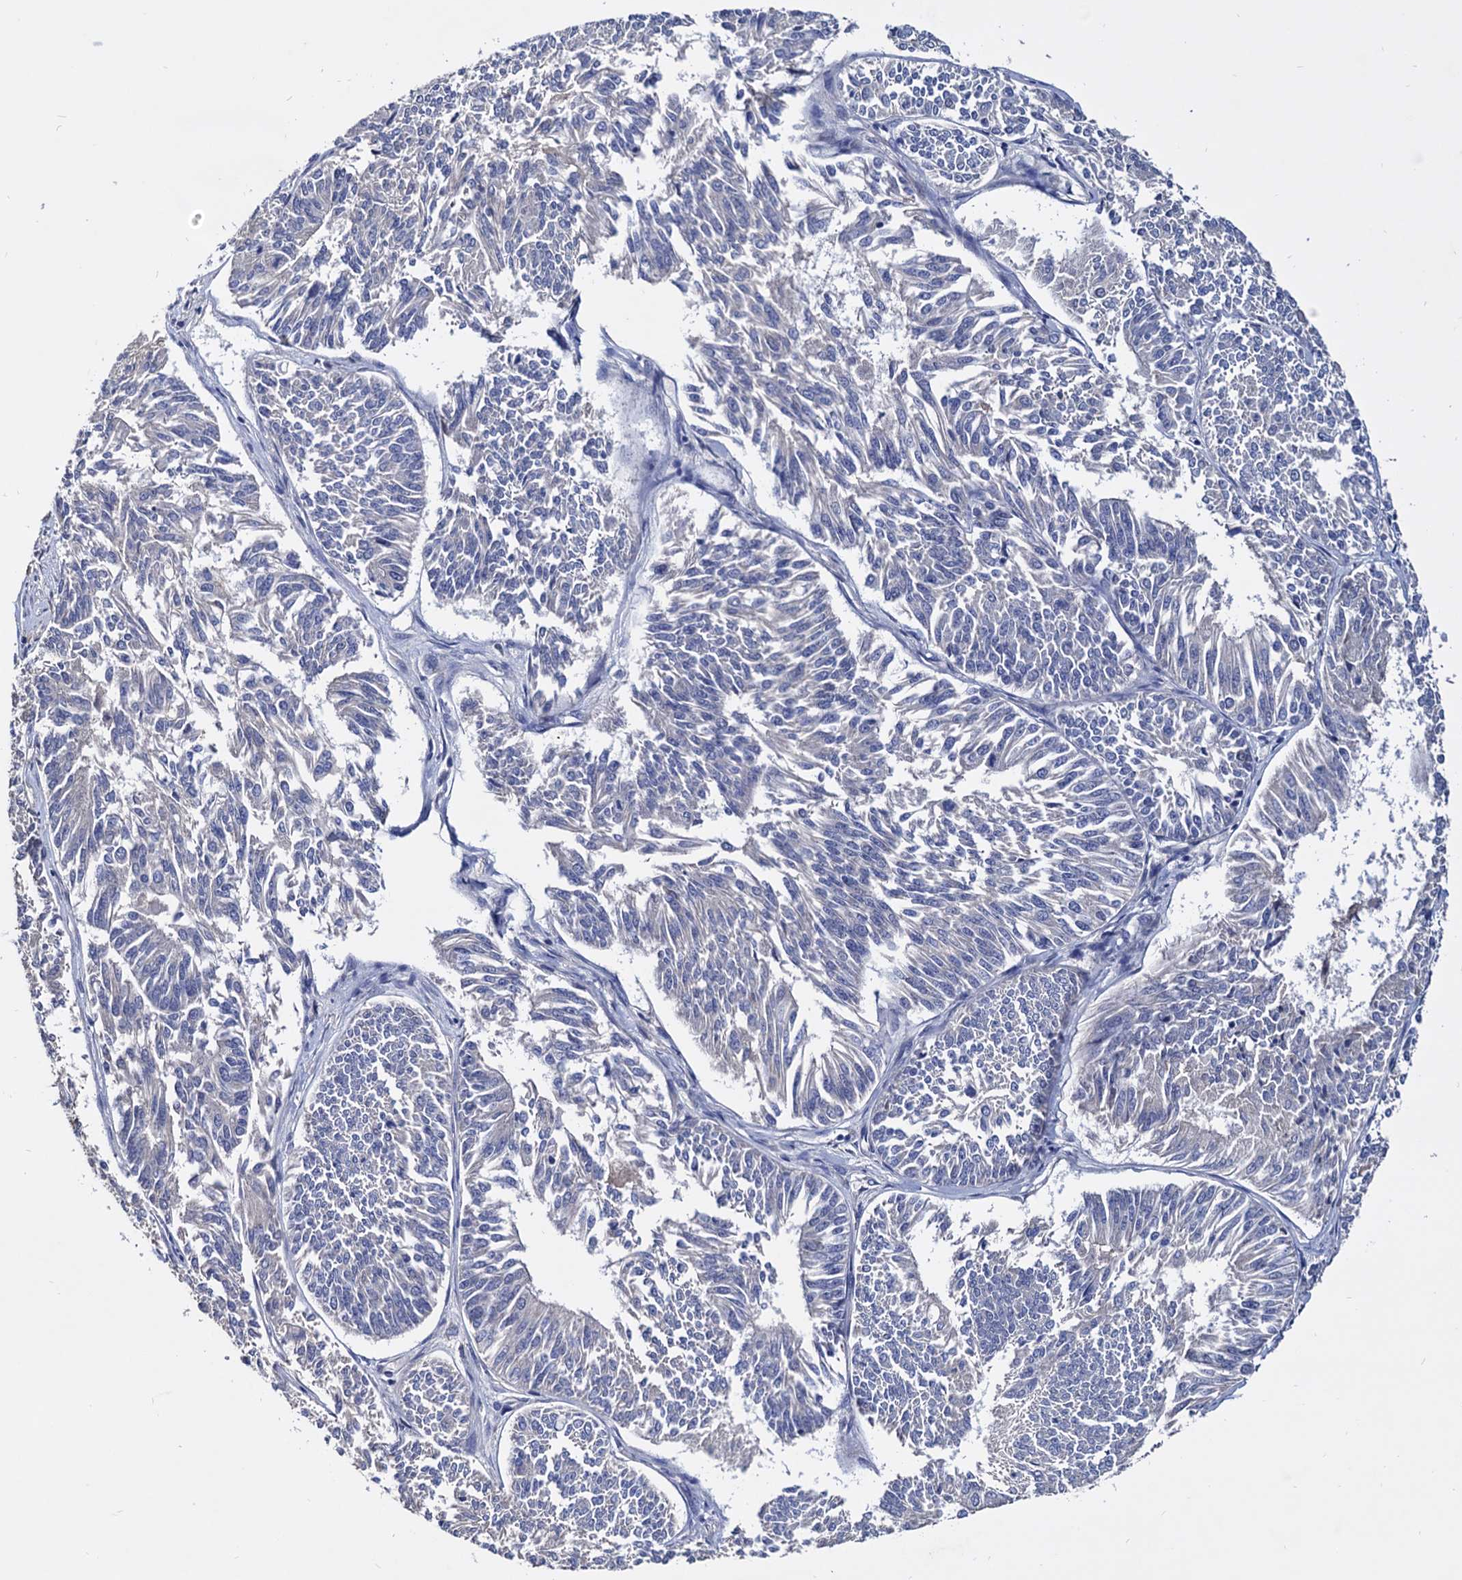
{"staining": {"intensity": "negative", "quantity": "none", "location": "none"}, "tissue": "endometrial cancer", "cell_type": "Tumor cells", "image_type": "cancer", "snomed": [{"axis": "morphology", "description": "Adenocarcinoma, NOS"}, {"axis": "topography", "description": "Endometrium"}], "caption": "This is an IHC photomicrograph of endometrial cancer (adenocarcinoma). There is no positivity in tumor cells.", "gene": "NPAS4", "patient": {"sex": "female", "age": 58}}